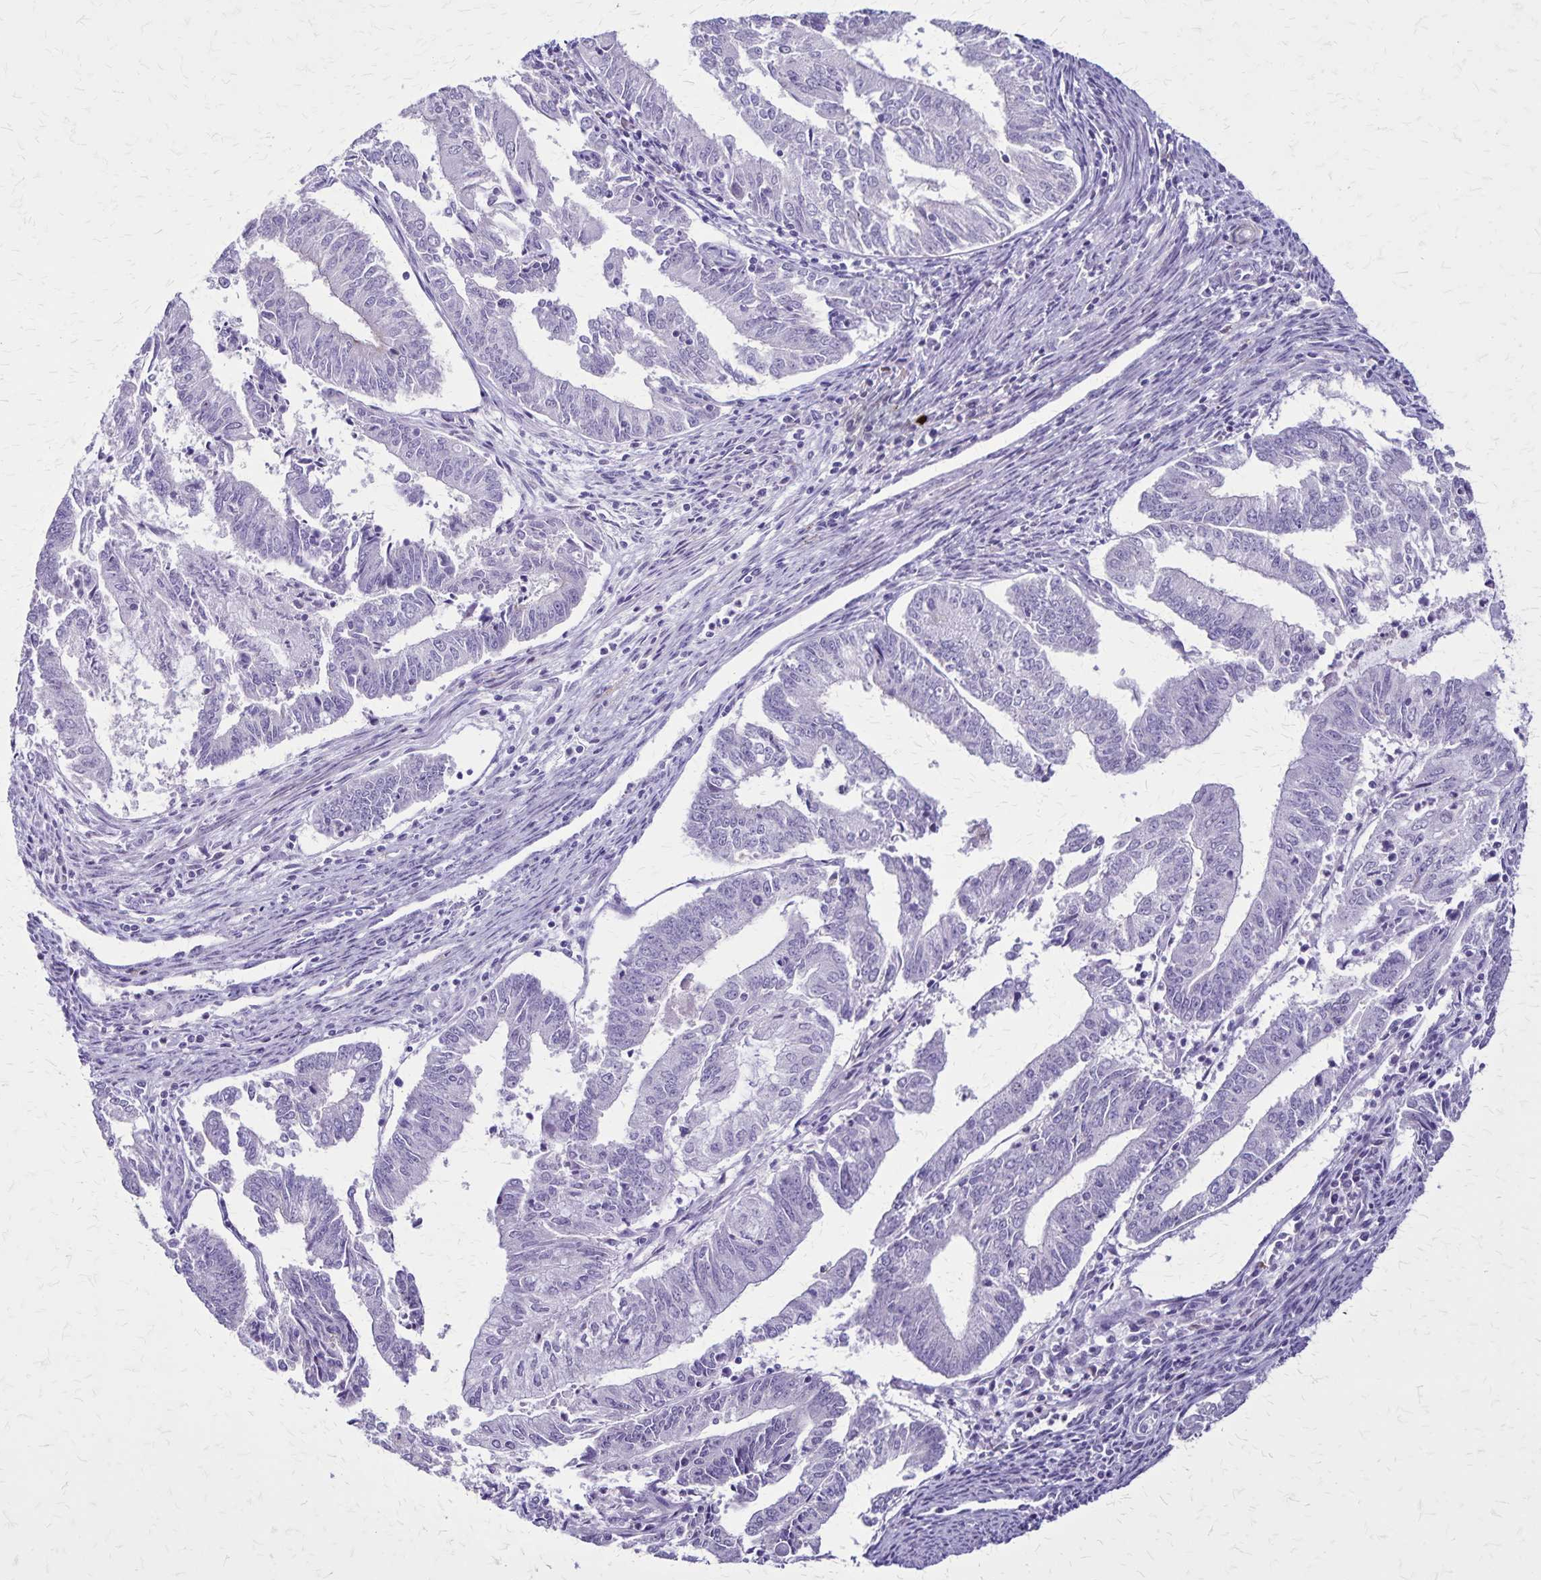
{"staining": {"intensity": "negative", "quantity": "none", "location": "none"}, "tissue": "endometrial cancer", "cell_type": "Tumor cells", "image_type": "cancer", "snomed": [{"axis": "morphology", "description": "Adenocarcinoma, NOS"}, {"axis": "topography", "description": "Endometrium"}], "caption": "A micrograph of human endometrial adenocarcinoma is negative for staining in tumor cells.", "gene": "OR51B5", "patient": {"sex": "female", "age": 61}}